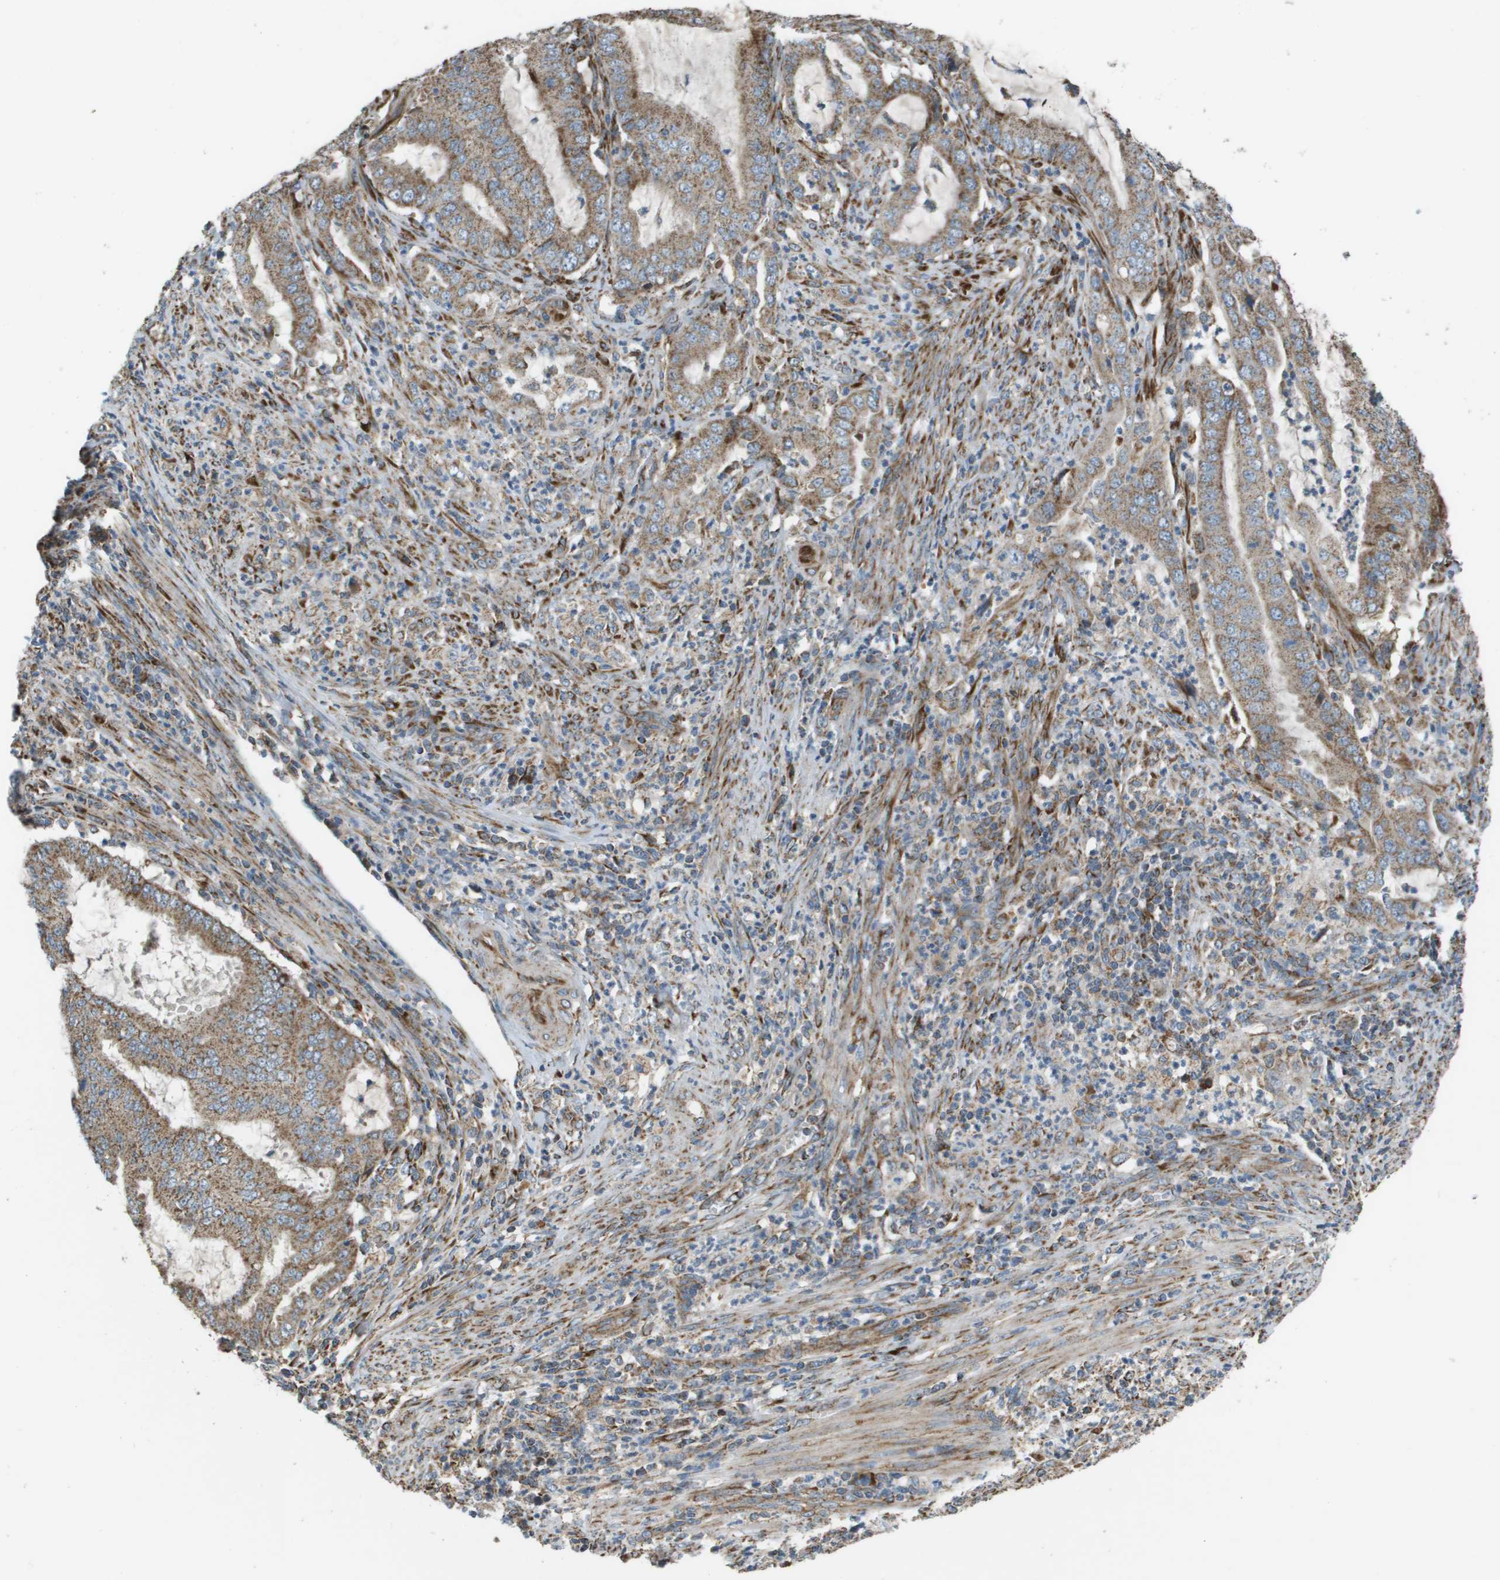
{"staining": {"intensity": "moderate", "quantity": ">75%", "location": "cytoplasmic/membranous"}, "tissue": "endometrial cancer", "cell_type": "Tumor cells", "image_type": "cancer", "snomed": [{"axis": "morphology", "description": "Adenocarcinoma, NOS"}, {"axis": "topography", "description": "Endometrium"}], "caption": "Endometrial adenocarcinoma stained for a protein (brown) demonstrates moderate cytoplasmic/membranous positive staining in about >75% of tumor cells.", "gene": "NRK", "patient": {"sex": "female", "age": 70}}